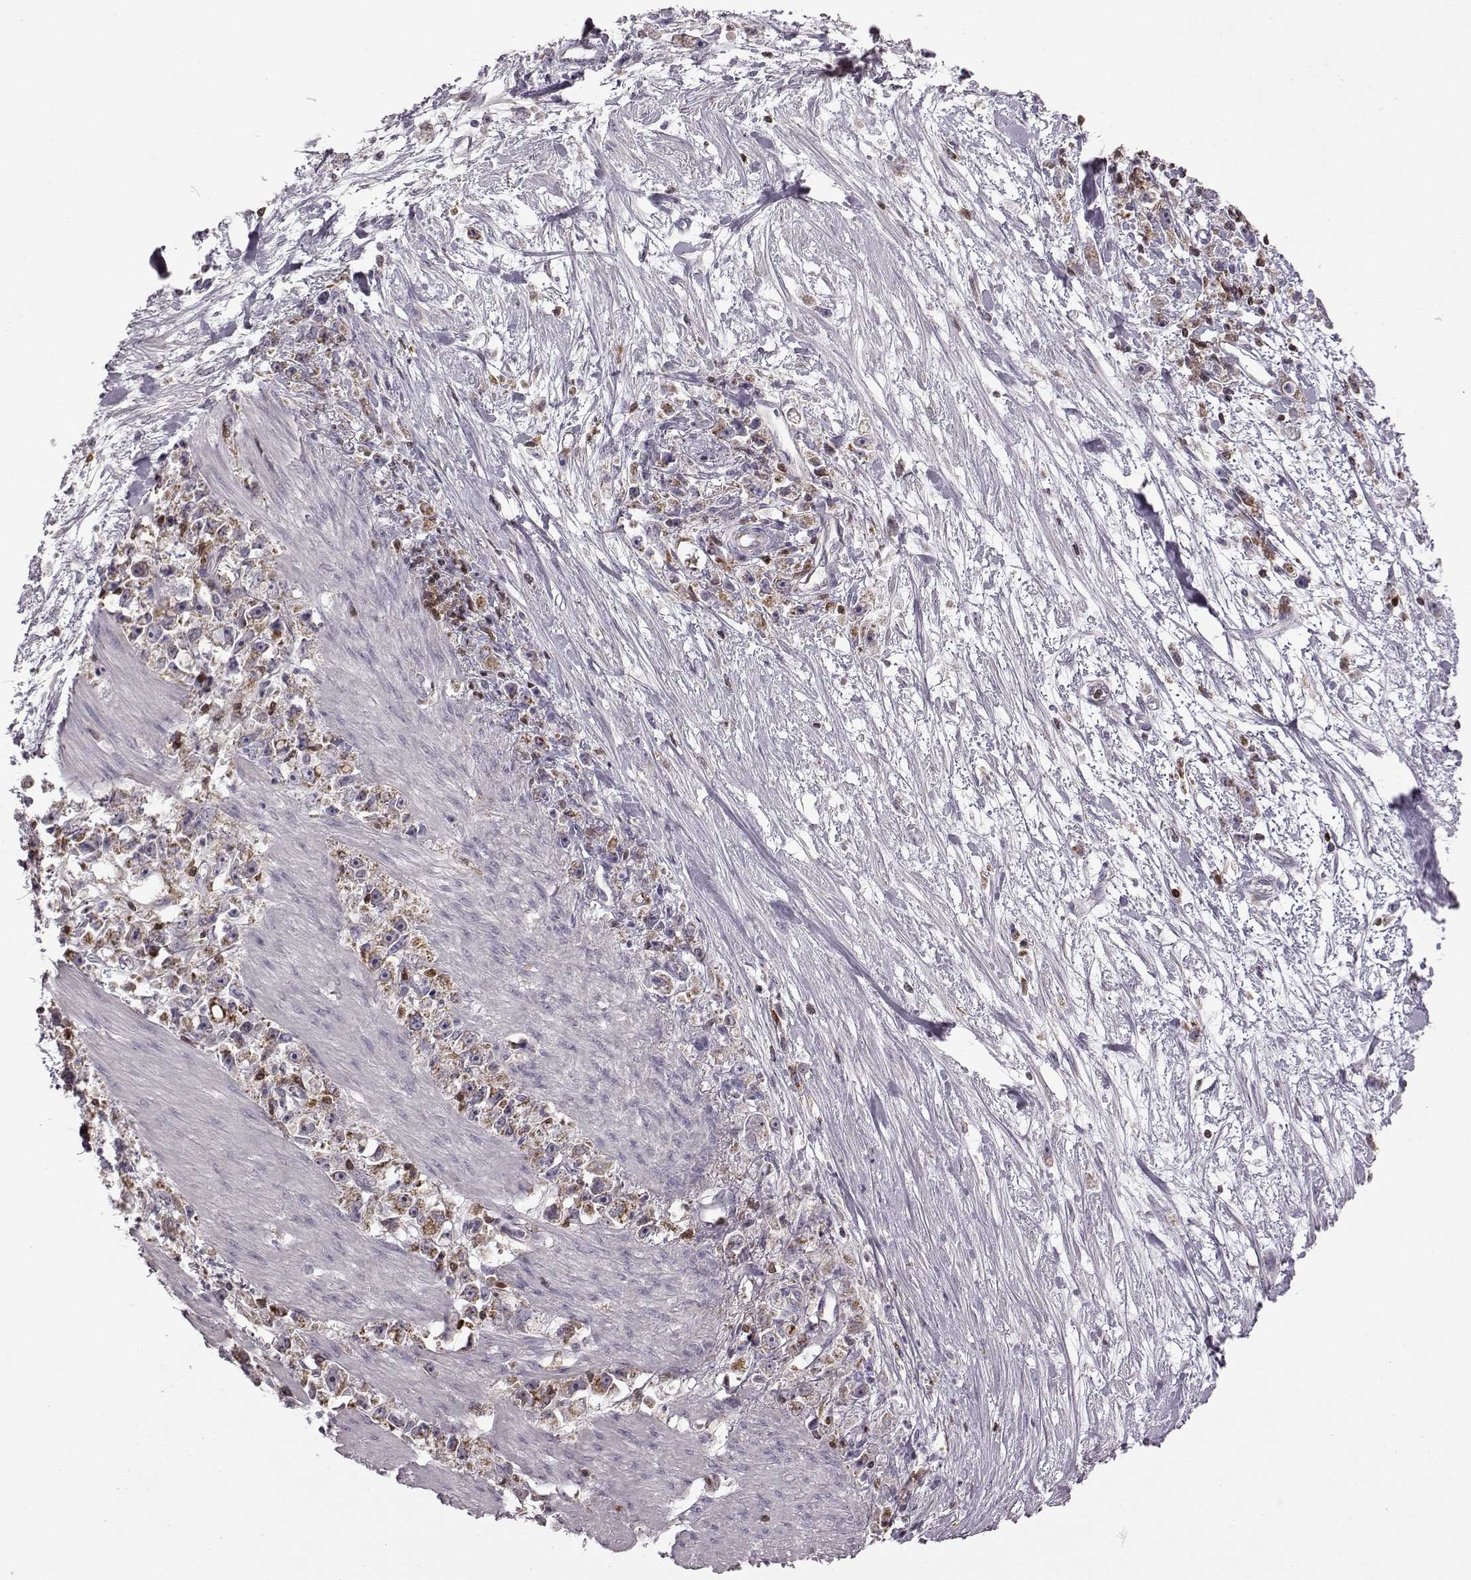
{"staining": {"intensity": "negative", "quantity": "none", "location": "none"}, "tissue": "stomach cancer", "cell_type": "Tumor cells", "image_type": "cancer", "snomed": [{"axis": "morphology", "description": "Adenocarcinoma, NOS"}, {"axis": "topography", "description": "Stomach"}], "caption": "Tumor cells are negative for protein expression in human stomach cancer (adenocarcinoma). Nuclei are stained in blue.", "gene": "DOK2", "patient": {"sex": "female", "age": 59}}